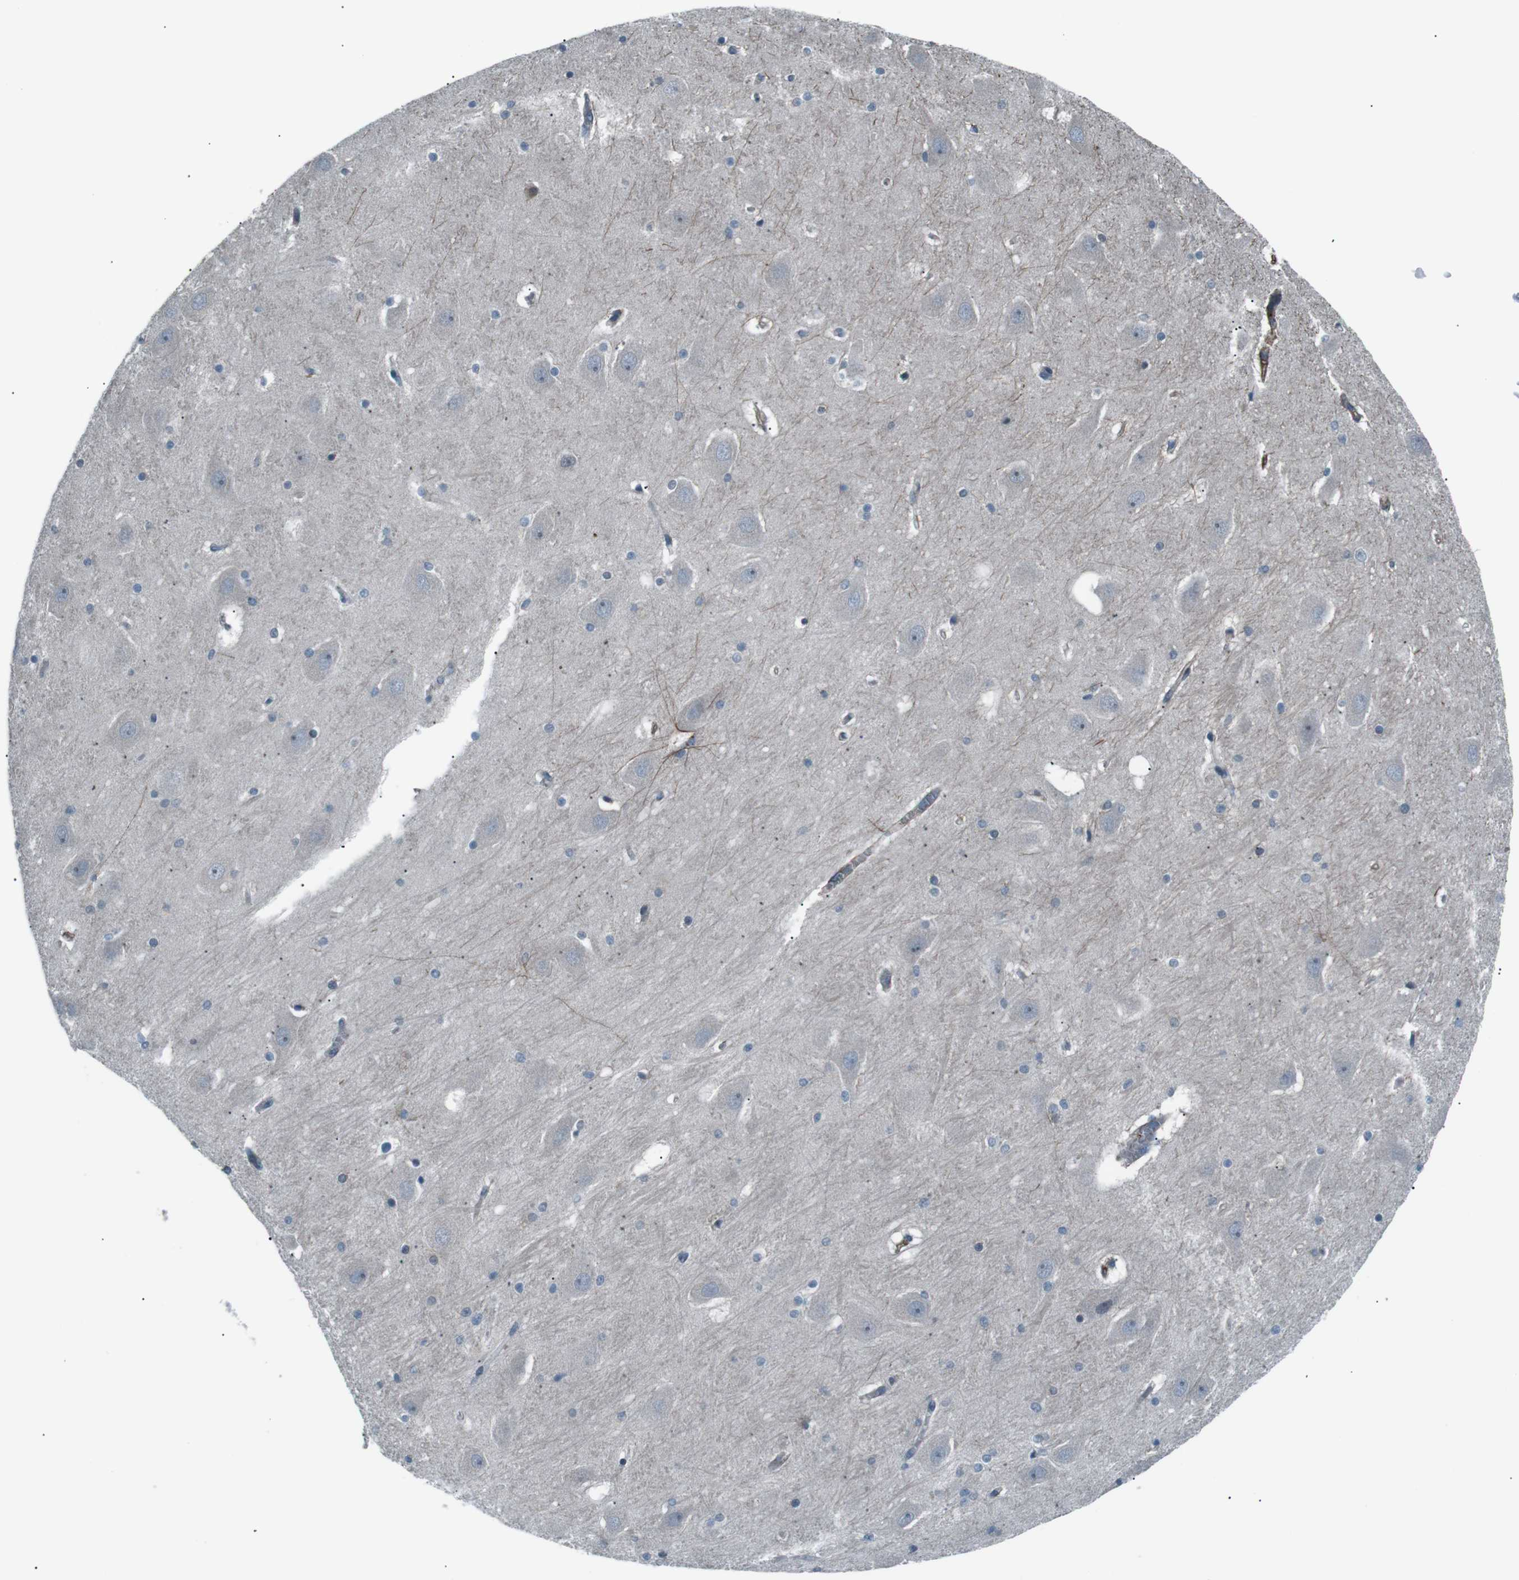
{"staining": {"intensity": "negative", "quantity": "none", "location": "none"}, "tissue": "hippocampus", "cell_type": "Glial cells", "image_type": "normal", "snomed": [{"axis": "morphology", "description": "Normal tissue, NOS"}, {"axis": "topography", "description": "Hippocampus"}], "caption": "Immunohistochemistry image of benign human hippocampus stained for a protein (brown), which reveals no expression in glial cells. (DAB (3,3'-diaminobenzidine) immunohistochemistry visualized using brightfield microscopy, high magnification).", "gene": "PDLIM5", "patient": {"sex": "male", "age": 45}}